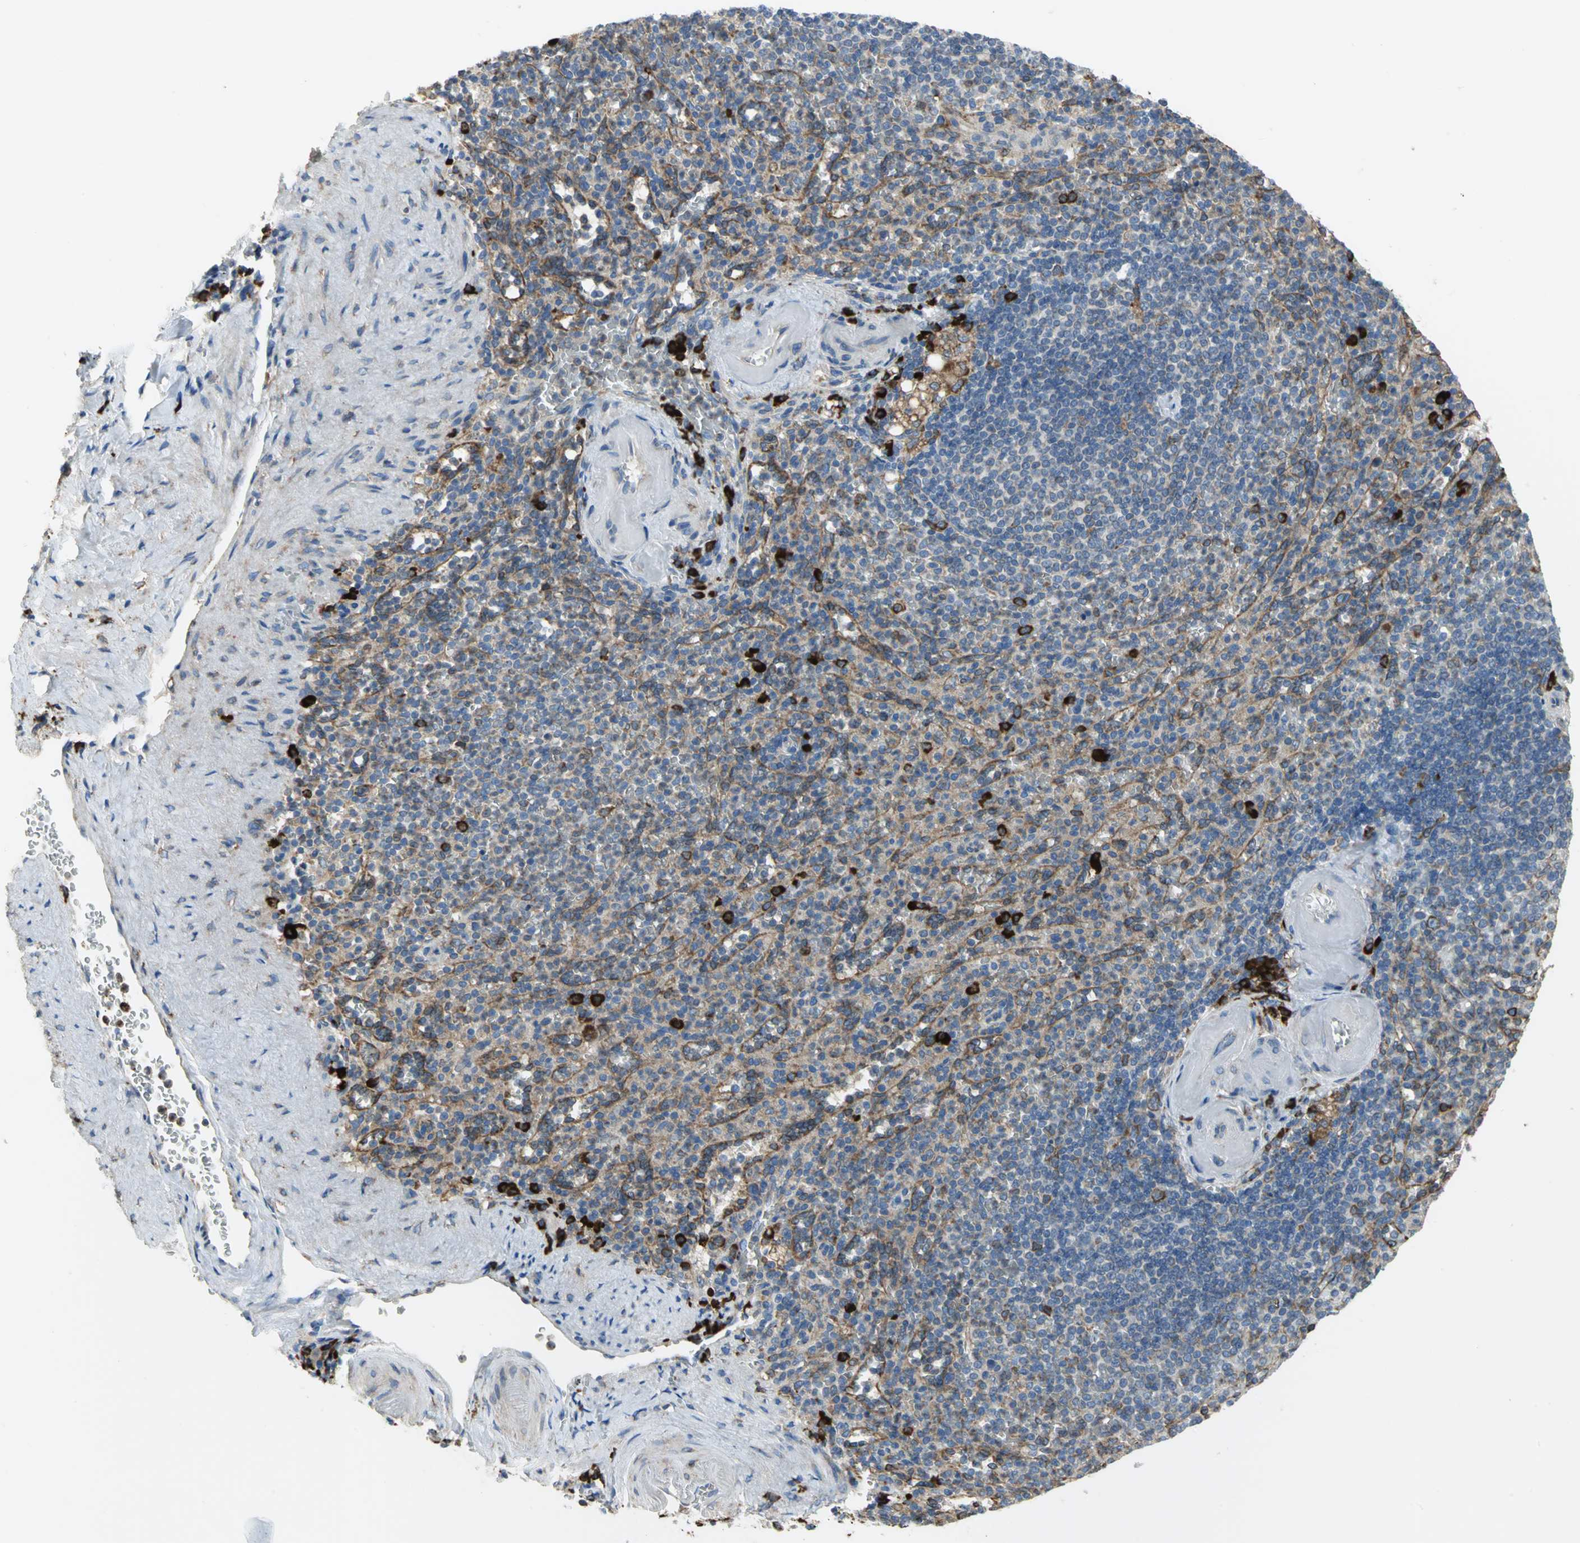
{"staining": {"intensity": "moderate", "quantity": ">75%", "location": "cytoplasmic/membranous"}, "tissue": "spleen", "cell_type": "Cells in red pulp", "image_type": "normal", "snomed": [{"axis": "morphology", "description": "Normal tissue, NOS"}, {"axis": "topography", "description": "Spleen"}], "caption": "A brown stain shows moderate cytoplasmic/membranous positivity of a protein in cells in red pulp of benign human spleen. (DAB IHC, brown staining for protein, blue staining for nuclei).", "gene": "SDF2L1", "patient": {"sex": "female", "age": 74}}